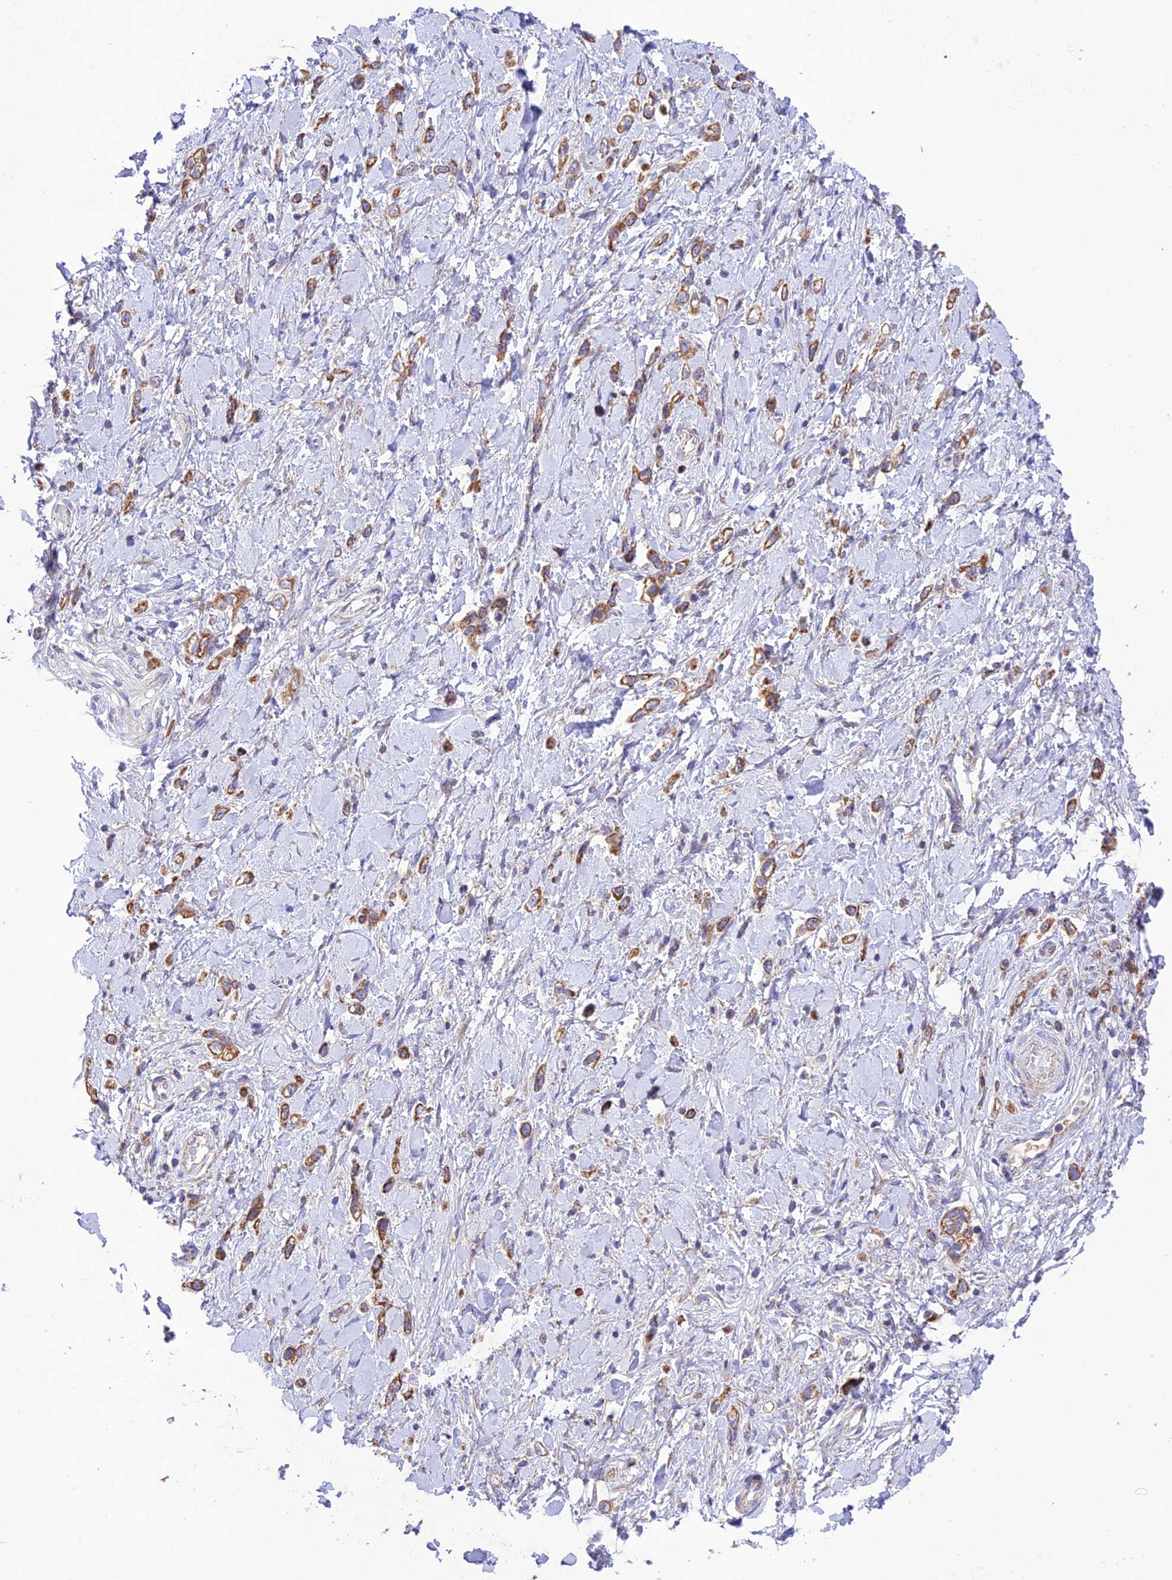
{"staining": {"intensity": "moderate", "quantity": ">75%", "location": "cytoplasmic/membranous"}, "tissue": "stomach cancer", "cell_type": "Tumor cells", "image_type": "cancer", "snomed": [{"axis": "morphology", "description": "Adenocarcinoma, NOS"}, {"axis": "topography", "description": "Stomach"}], "caption": "There is medium levels of moderate cytoplasmic/membranous expression in tumor cells of stomach cancer (adenocarcinoma), as demonstrated by immunohistochemical staining (brown color).", "gene": "UAP1L1", "patient": {"sex": "female", "age": 65}}